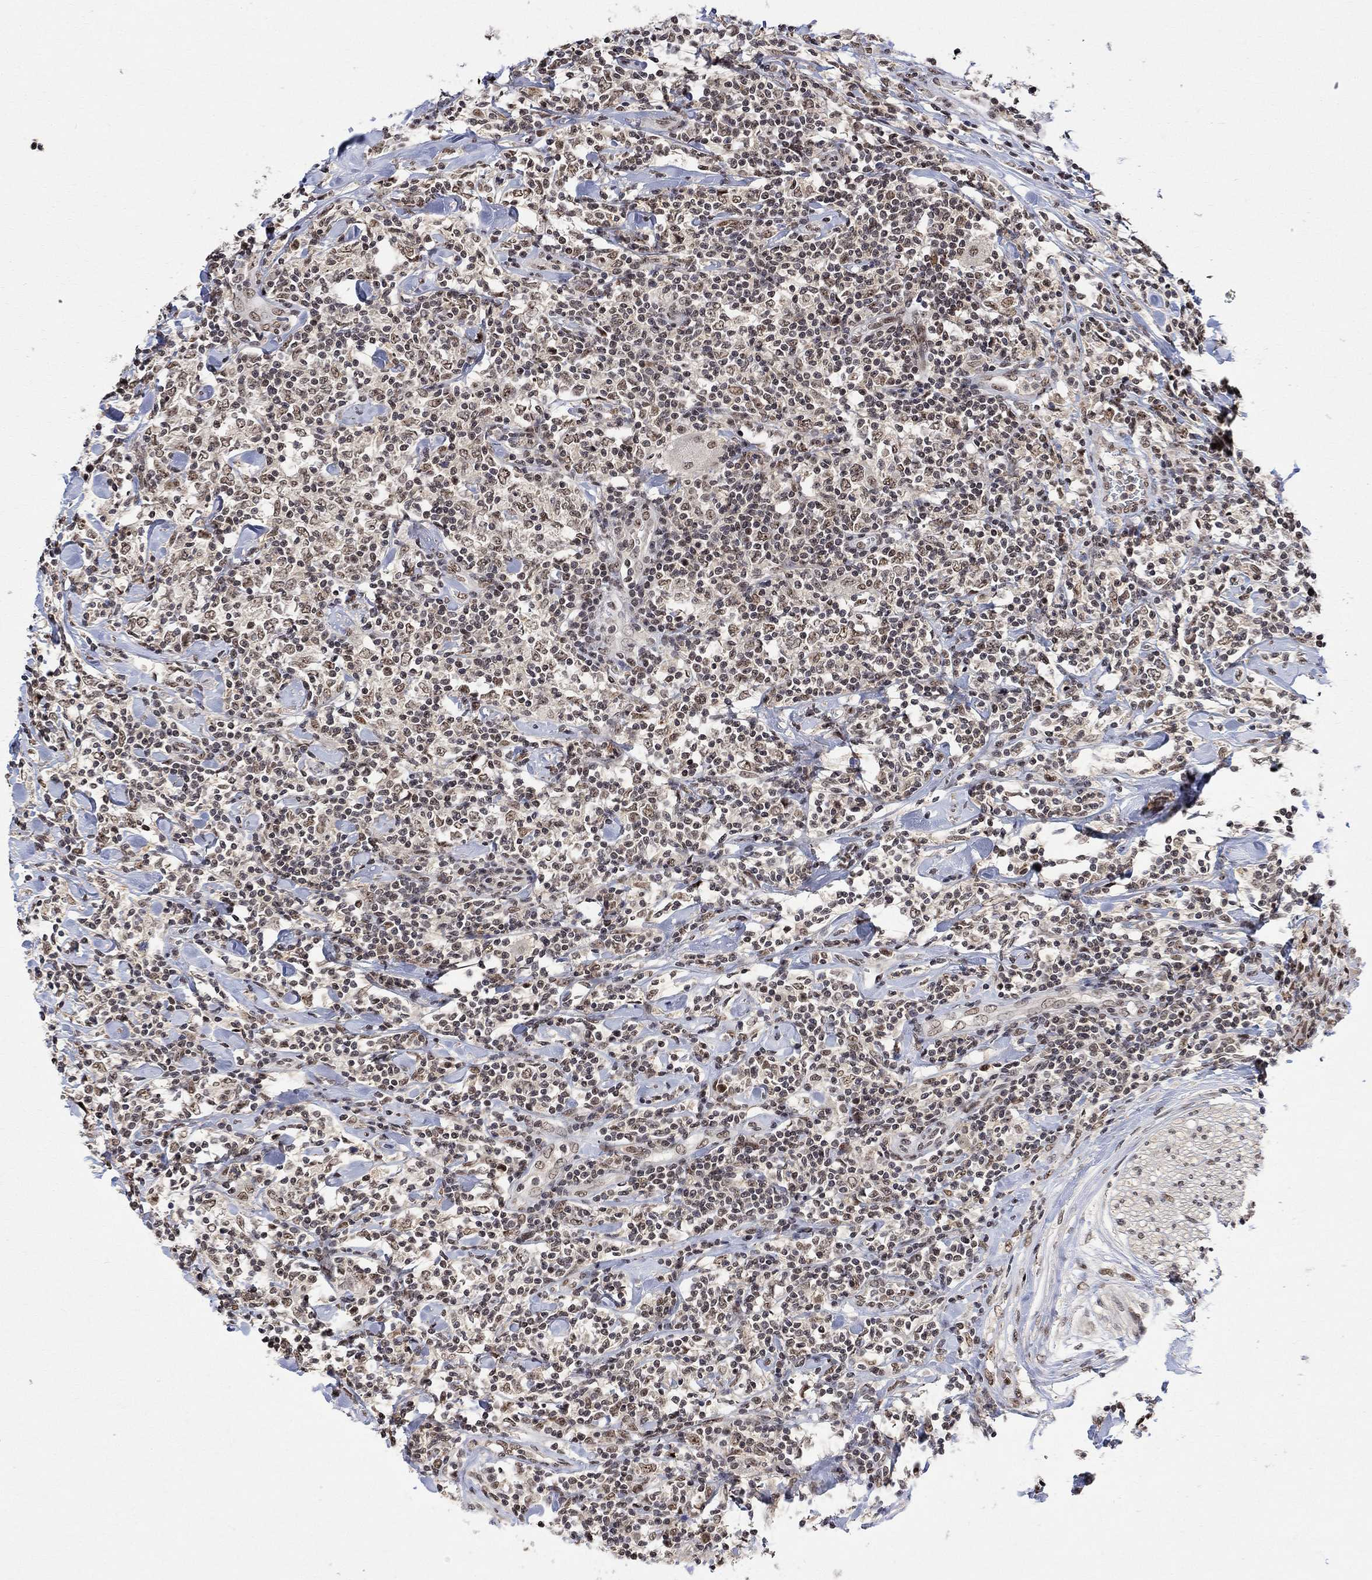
{"staining": {"intensity": "negative", "quantity": "none", "location": "none"}, "tissue": "lymphoma", "cell_type": "Tumor cells", "image_type": "cancer", "snomed": [{"axis": "morphology", "description": "Malignant lymphoma, non-Hodgkin's type, High grade"}, {"axis": "topography", "description": "Lymph node"}], "caption": "The image demonstrates no significant positivity in tumor cells of lymphoma.", "gene": "E4F1", "patient": {"sex": "female", "age": 84}}